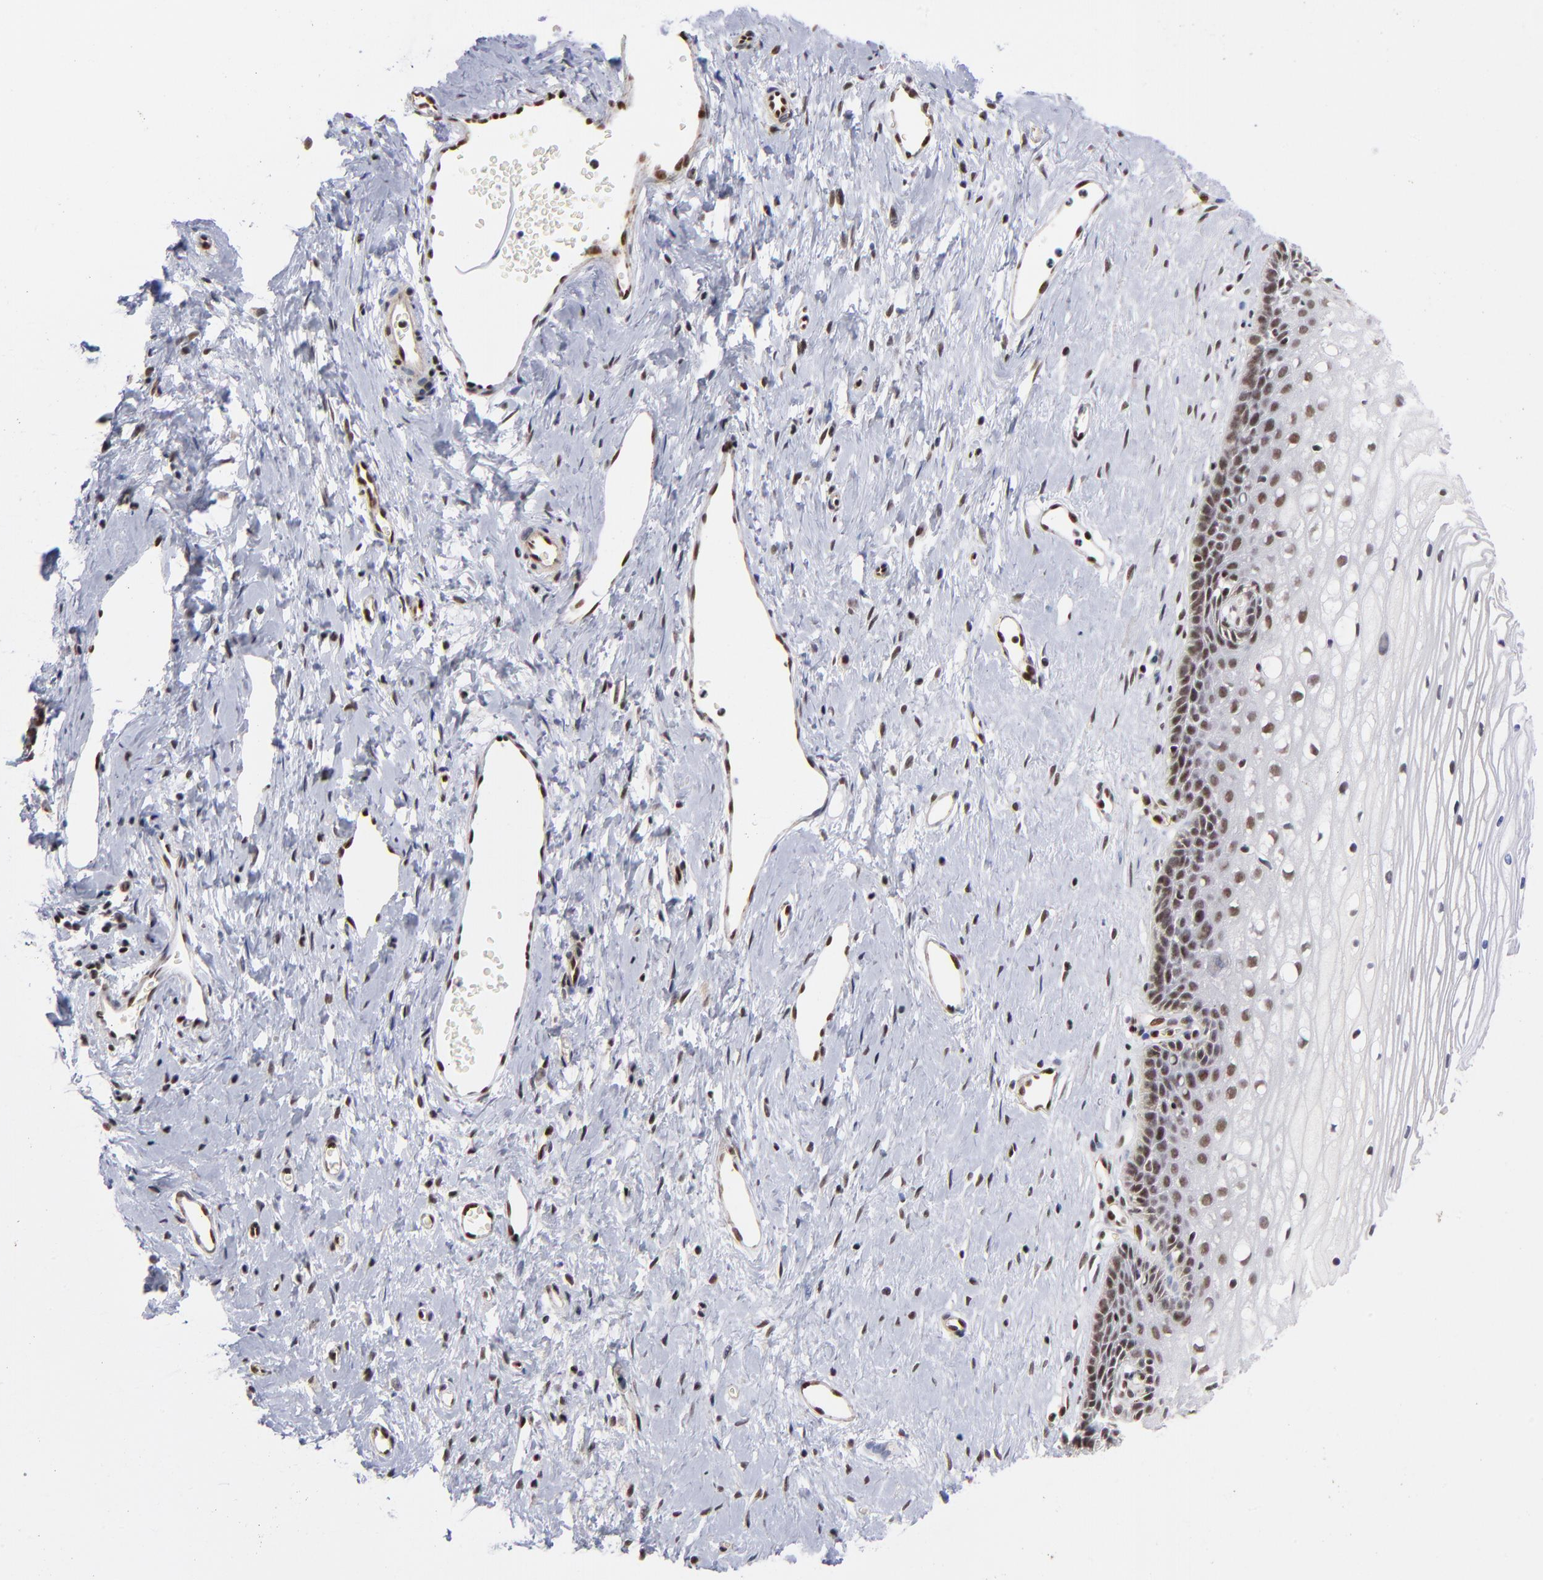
{"staining": {"intensity": "weak", "quantity": ">75%", "location": "nuclear"}, "tissue": "cervix", "cell_type": "Glandular cells", "image_type": "normal", "snomed": [{"axis": "morphology", "description": "Normal tissue, NOS"}, {"axis": "topography", "description": "Cervix"}], "caption": "Immunohistochemistry staining of benign cervix, which exhibits low levels of weak nuclear staining in about >75% of glandular cells indicating weak nuclear protein positivity. The staining was performed using DAB (brown) for protein detection and nuclei were counterstained in hematoxylin (blue).", "gene": "GABPA", "patient": {"sex": "female", "age": 40}}